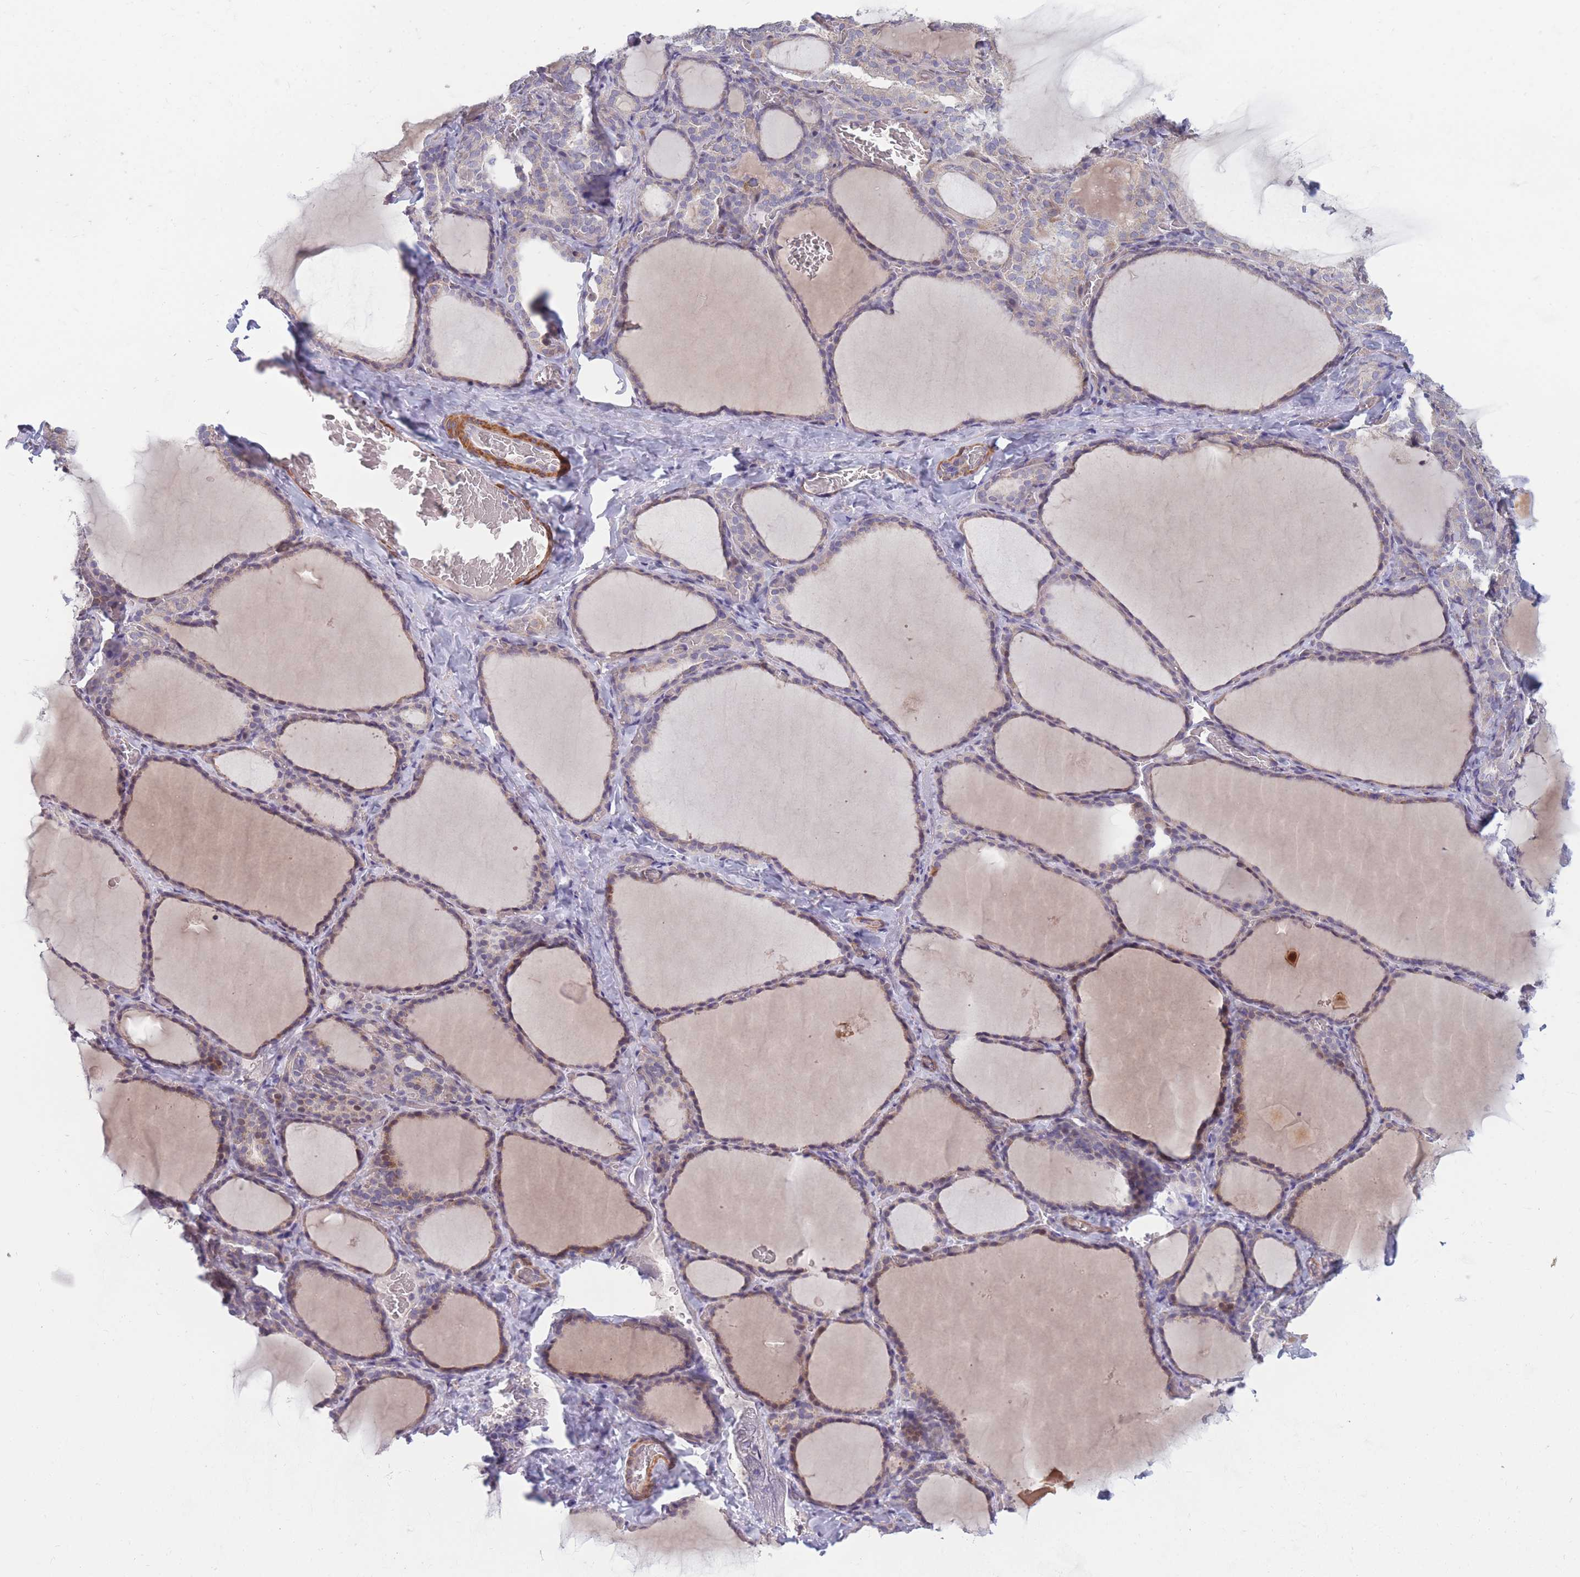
{"staining": {"intensity": "moderate", "quantity": "<25%", "location": "cytoplasmic/membranous"}, "tissue": "thyroid gland", "cell_type": "Glandular cells", "image_type": "normal", "snomed": [{"axis": "morphology", "description": "Normal tissue, NOS"}, {"axis": "topography", "description": "Thyroid gland"}], "caption": "Immunohistochemical staining of benign human thyroid gland reveals moderate cytoplasmic/membranous protein positivity in approximately <25% of glandular cells. The staining is performed using DAB (3,3'-diaminobenzidine) brown chromogen to label protein expression. The nuclei are counter-stained blue using hematoxylin.", "gene": "CCNQ", "patient": {"sex": "female", "age": 39}}